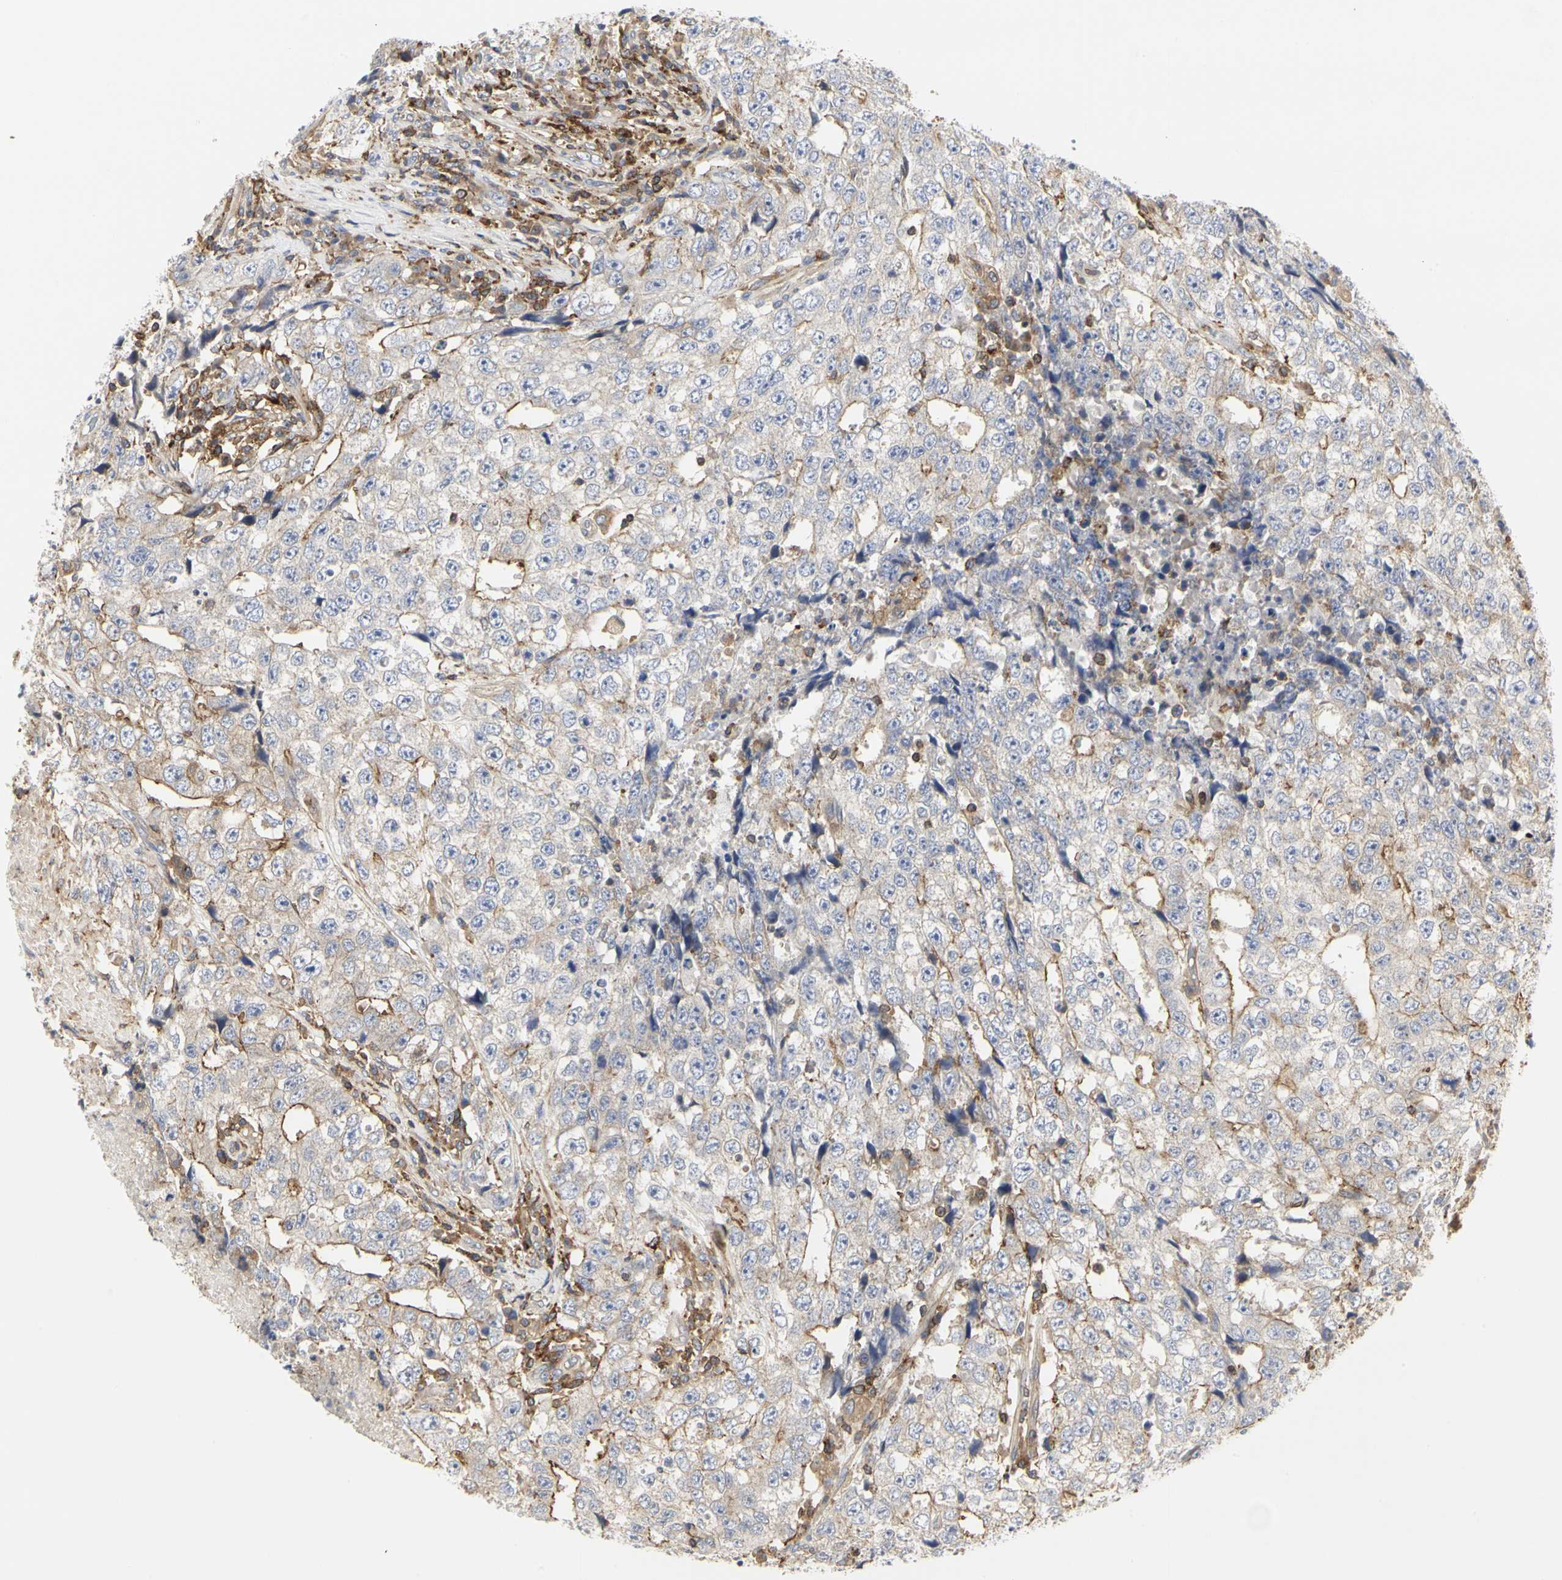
{"staining": {"intensity": "moderate", "quantity": "<25%", "location": "cytoplasmic/membranous"}, "tissue": "testis cancer", "cell_type": "Tumor cells", "image_type": "cancer", "snomed": [{"axis": "morphology", "description": "Necrosis, NOS"}, {"axis": "morphology", "description": "Carcinoma, Embryonal, NOS"}, {"axis": "topography", "description": "Testis"}], "caption": "Brown immunohistochemical staining in human testis cancer displays moderate cytoplasmic/membranous expression in approximately <25% of tumor cells.", "gene": "NAPG", "patient": {"sex": "male", "age": 19}}